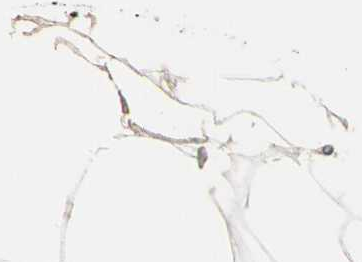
{"staining": {"intensity": "weak", "quantity": "25%-75%", "location": "cytoplasmic/membranous"}, "tissue": "adipose tissue", "cell_type": "Adipocytes", "image_type": "normal", "snomed": [{"axis": "morphology", "description": "Normal tissue, NOS"}, {"axis": "topography", "description": "Breast"}, {"axis": "topography", "description": "Adipose tissue"}], "caption": "Immunohistochemistry (IHC) histopathology image of unremarkable adipose tissue: human adipose tissue stained using immunohistochemistry (IHC) exhibits low levels of weak protein expression localized specifically in the cytoplasmic/membranous of adipocytes, appearing as a cytoplasmic/membranous brown color.", "gene": "TJP1", "patient": {"sex": "female", "age": 25}}